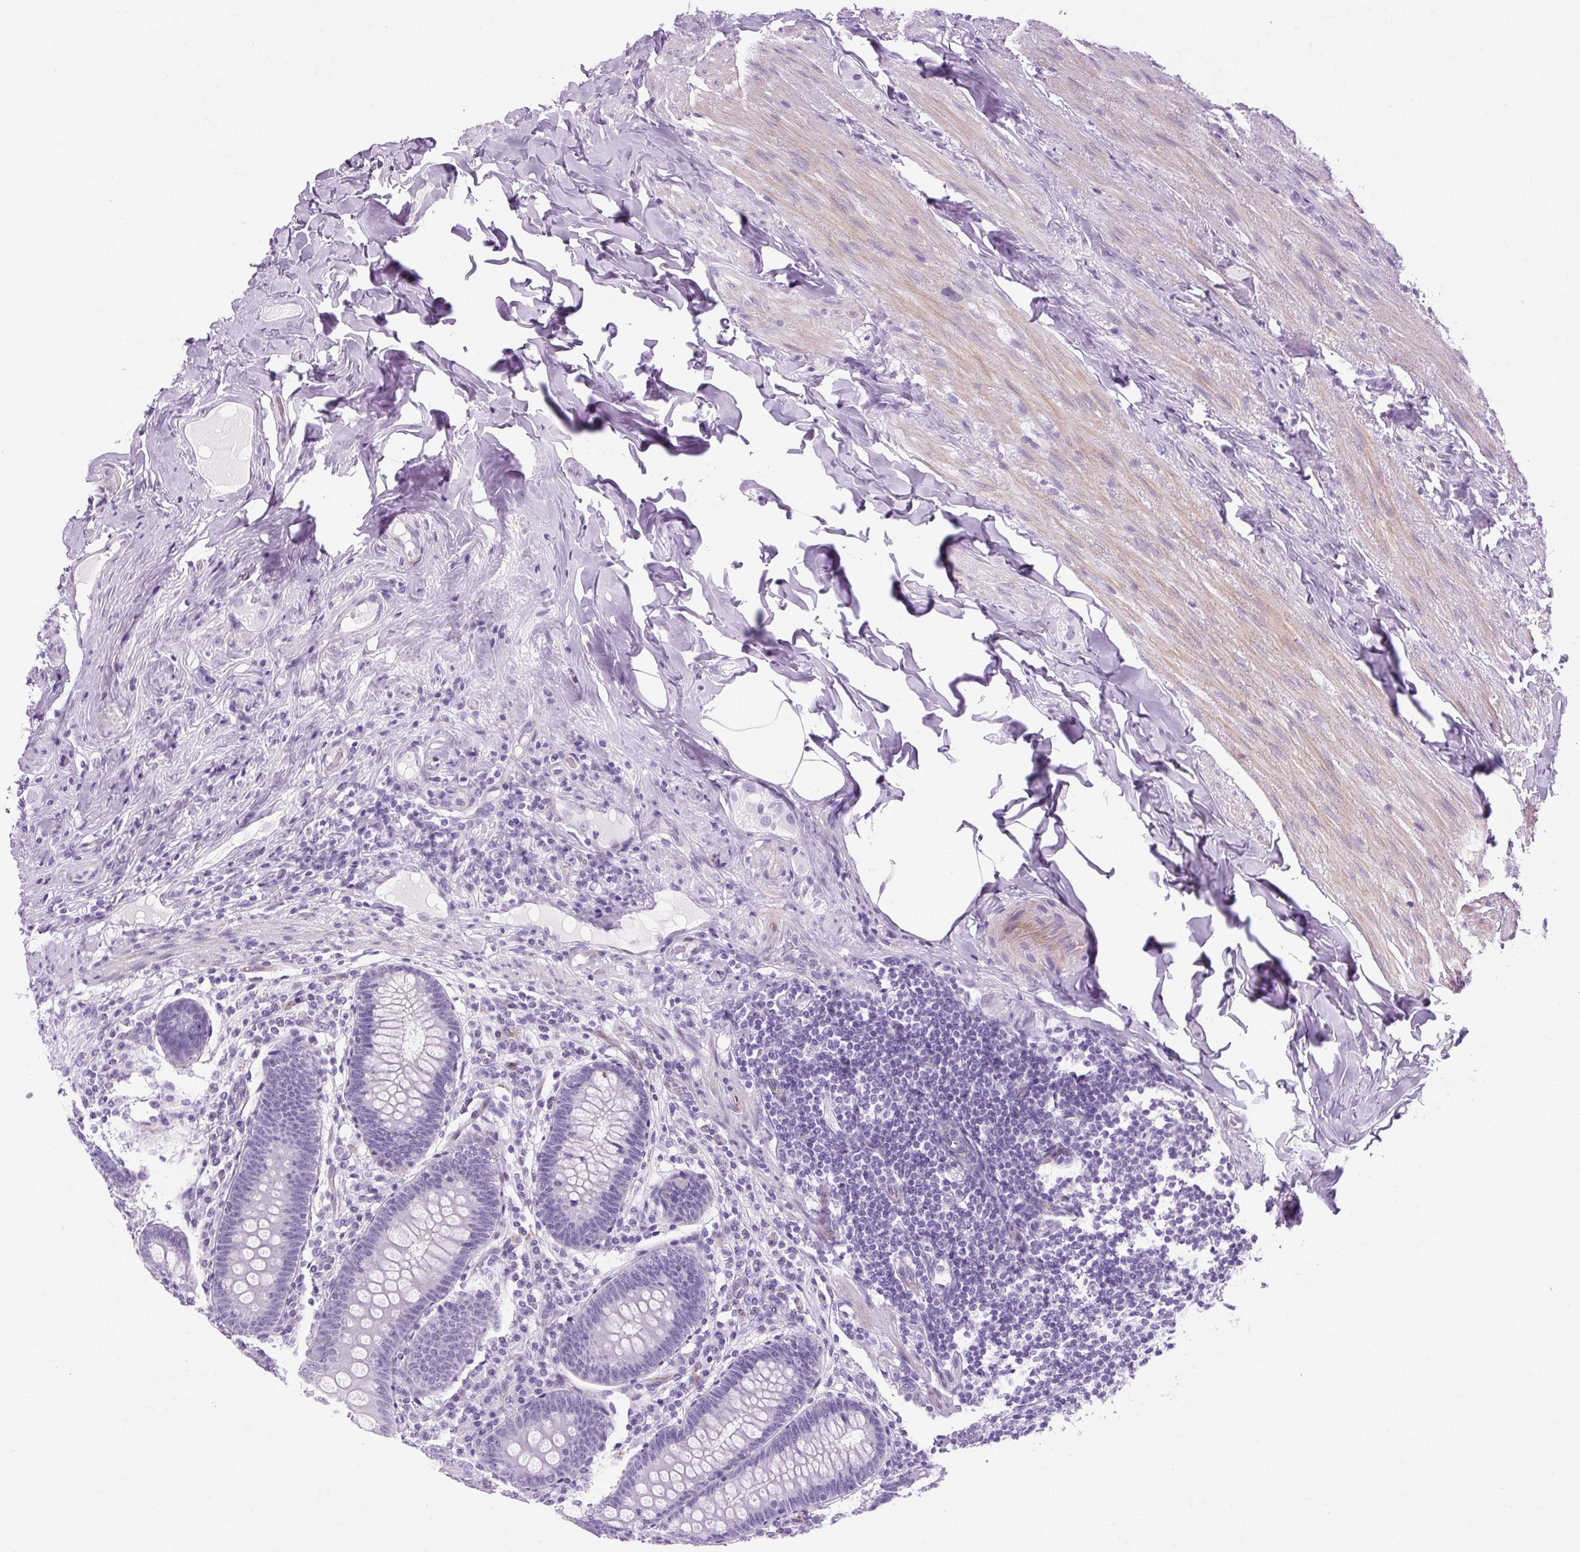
{"staining": {"intensity": "negative", "quantity": "none", "location": "none"}, "tissue": "appendix", "cell_type": "Glandular cells", "image_type": "normal", "snomed": [{"axis": "morphology", "description": "Normal tissue, NOS"}, {"axis": "topography", "description": "Appendix"}], "caption": "Immunohistochemistry micrograph of normal appendix: appendix stained with DAB demonstrates no significant protein staining in glandular cells.", "gene": "OOEP", "patient": {"sex": "male", "age": 71}}